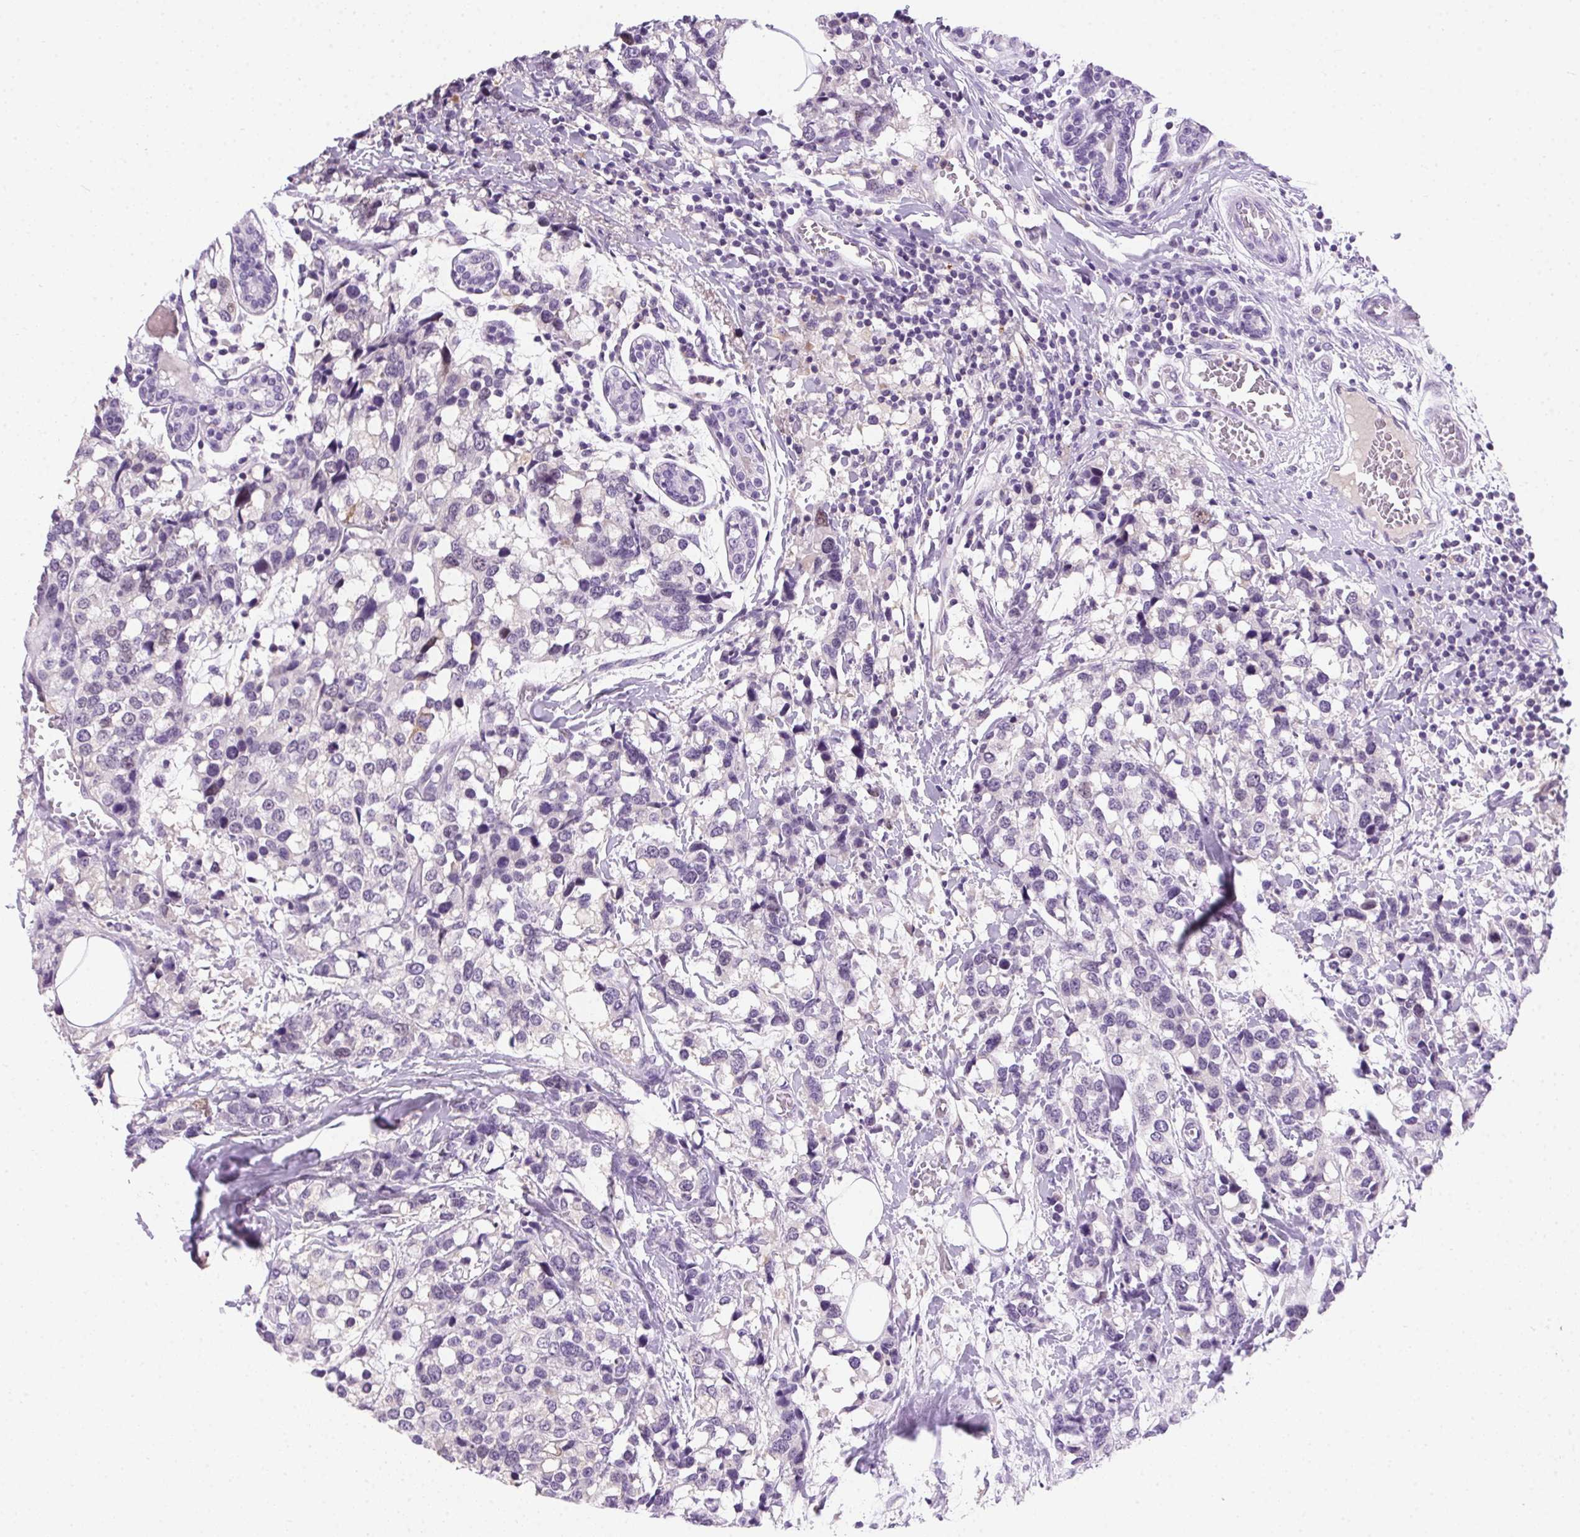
{"staining": {"intensity": "negative", "quantity": "none", "location": "none"}, "tissue": "breast cancer", "cell_type": "Tumor cells", "image_type": "cancer", "snomed": [{"axis": "morphology", "description": "Lobular carcinoma"}, {"axis": "topography", "description": "Breast"}], "caption": "Immunohistochemistry (IHC) histopathology image of neoplastic tissue: breast cancer stained with DAB reveals no significant protein staining in tumor cells.", "gene": "SSTR4", "patient": {"sex": "female", "age": 59}}